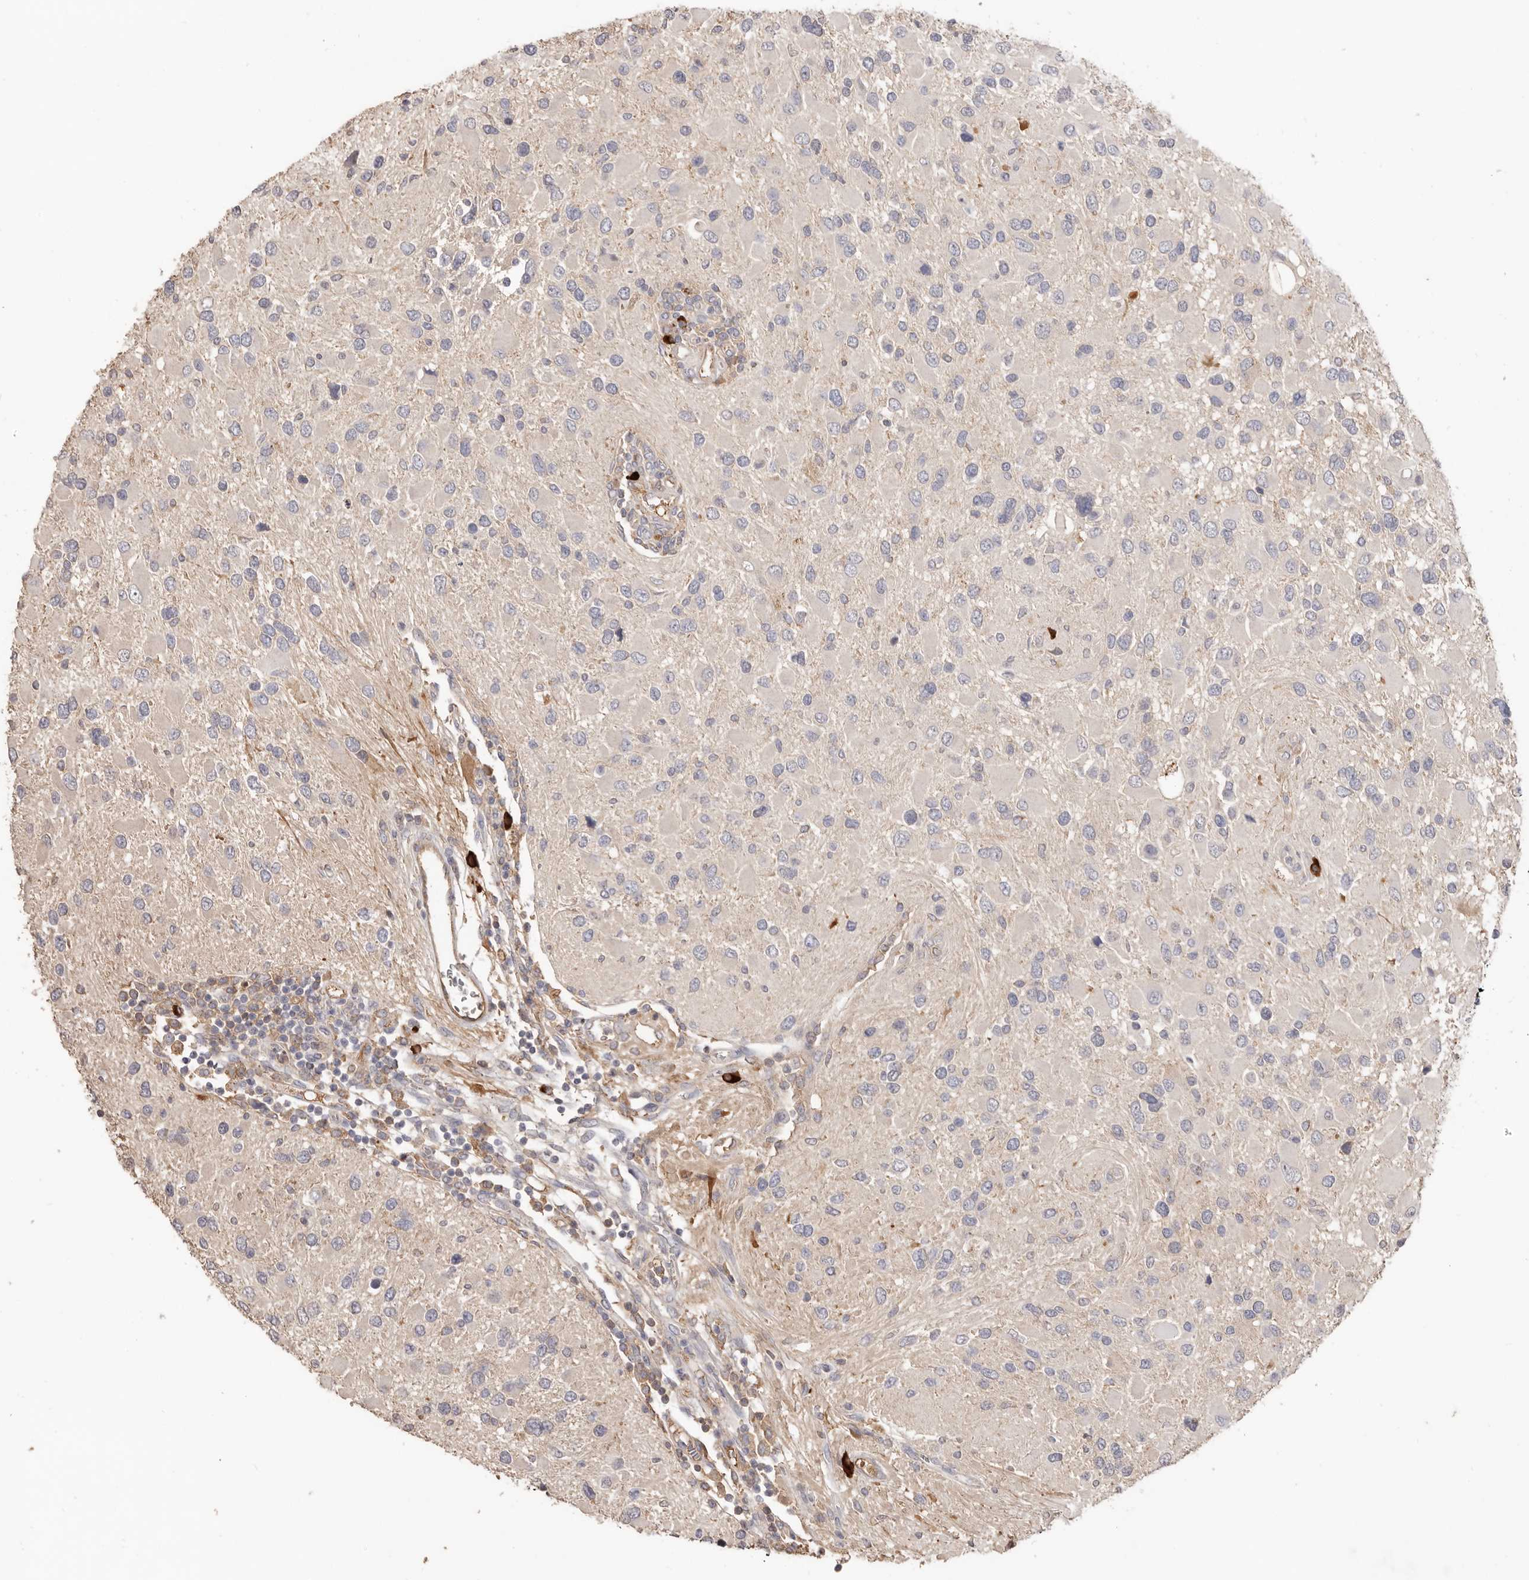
{"staining": {"intensity": "negative", "quantity": "none", "location": "none"}, "tissue": "glioma", "cell_type": "Tumor cells", "image_type": "cancer", "snomed": [{"axis": "morphology", "description": "Glioma, malignant, High grade"}, {"axis": "topography", "description": "Brain"}], "caption": "Glioma was stained to show a protein in brown. There is no significant expression in tumor cells. (DAB immunohistochemistry (IHC), high magnification).", "gene": "HCAR2", "patient": {"sex": "male", "age": 53}}